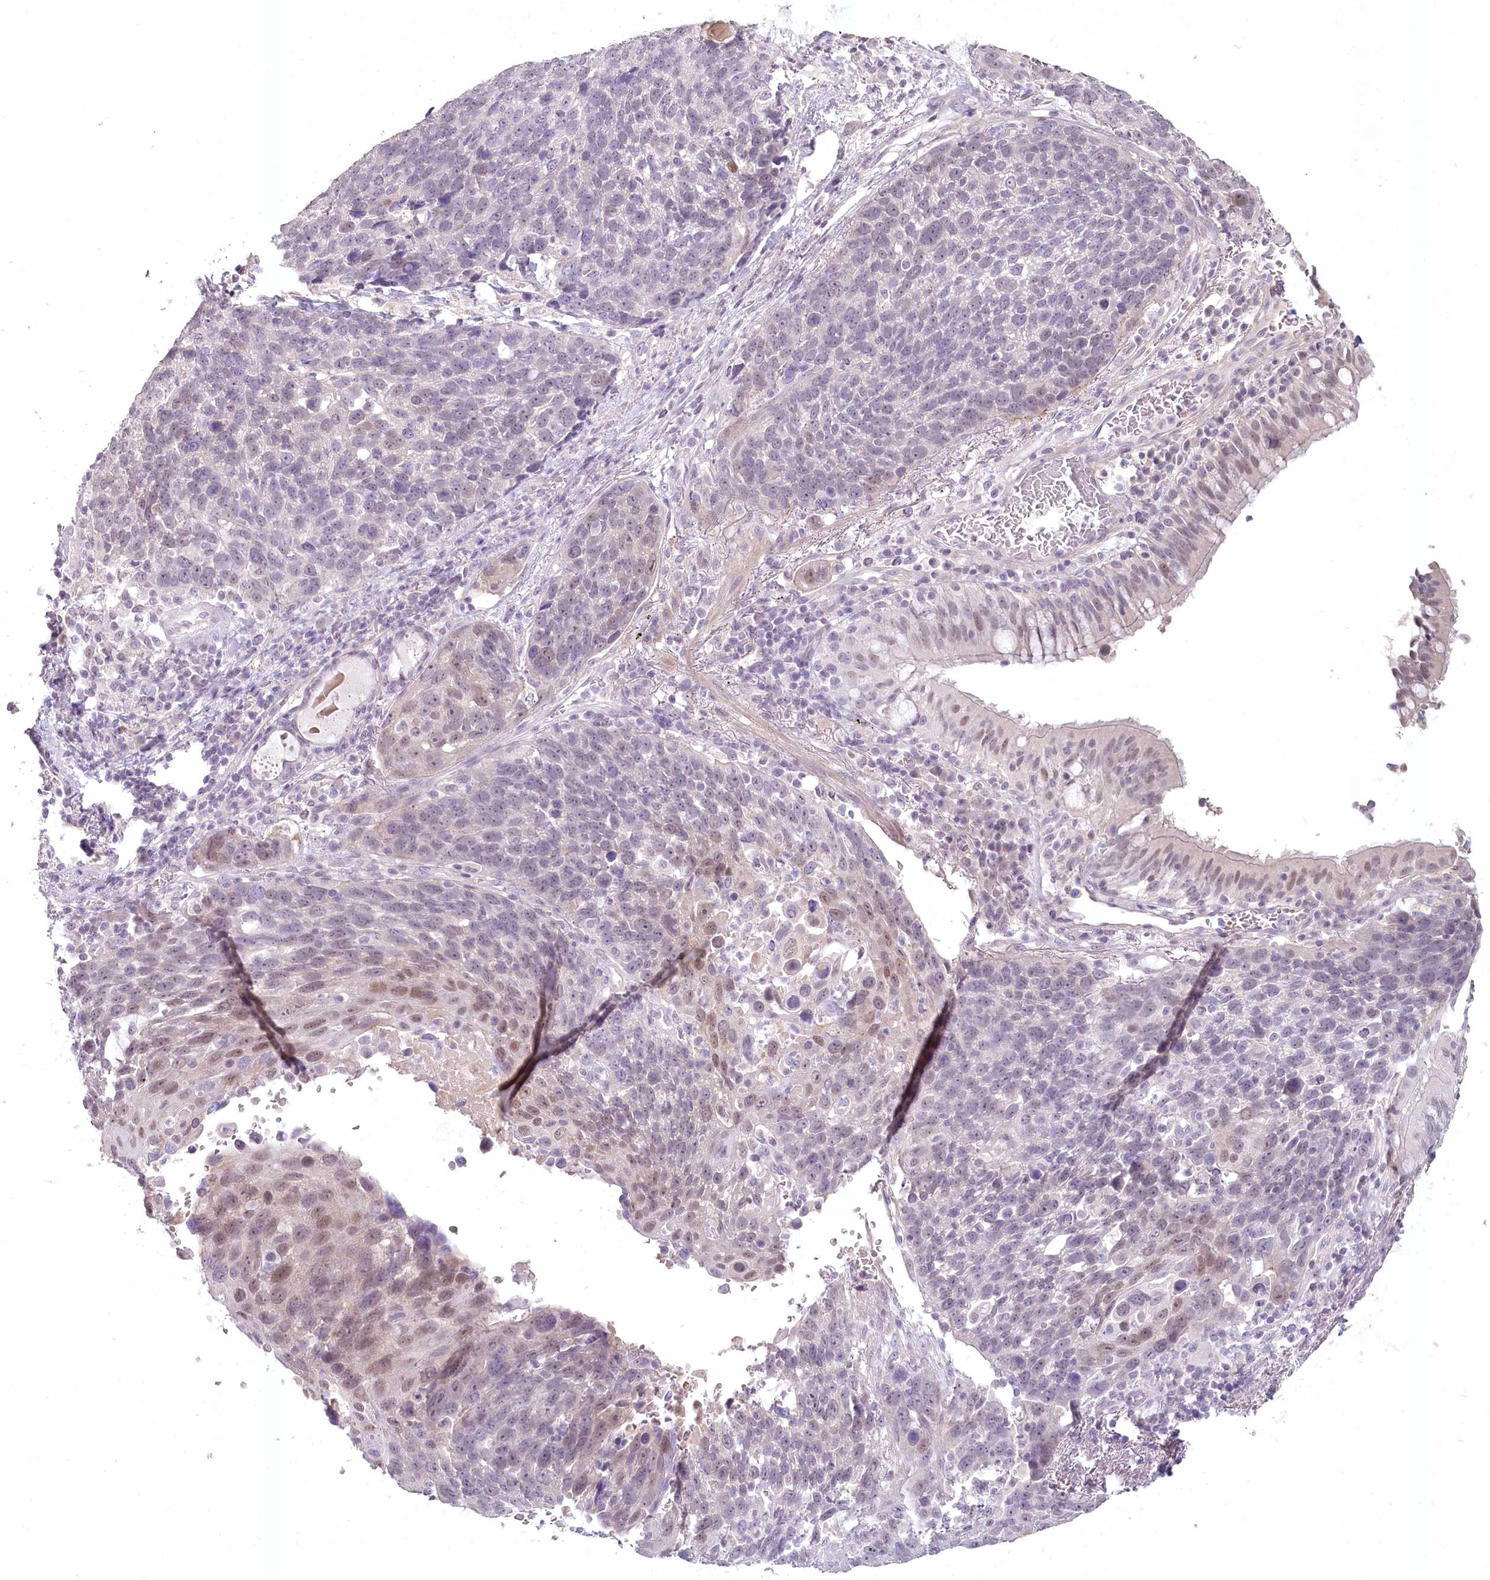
{"staining": {"intensity": "moderate", "quantity": "<25%", "location": "nuclear"}, "tissue": "lung cancer", "cell_type": "Tumor cells", "image_type": "cancer", "snomed": [{"axis": "morphology", "description": "Squamous cell carcinoma, NOS"}, {"axis": "topography", "description": "Lung"}], "caption": "Lung cancer tissue demonstrates moderate nuclear positivity in approximately <25% of tumor cells, visualized by immunohistochemistry.", "gene": "USP11", "patient": {"sex": "male", "age": 66}}